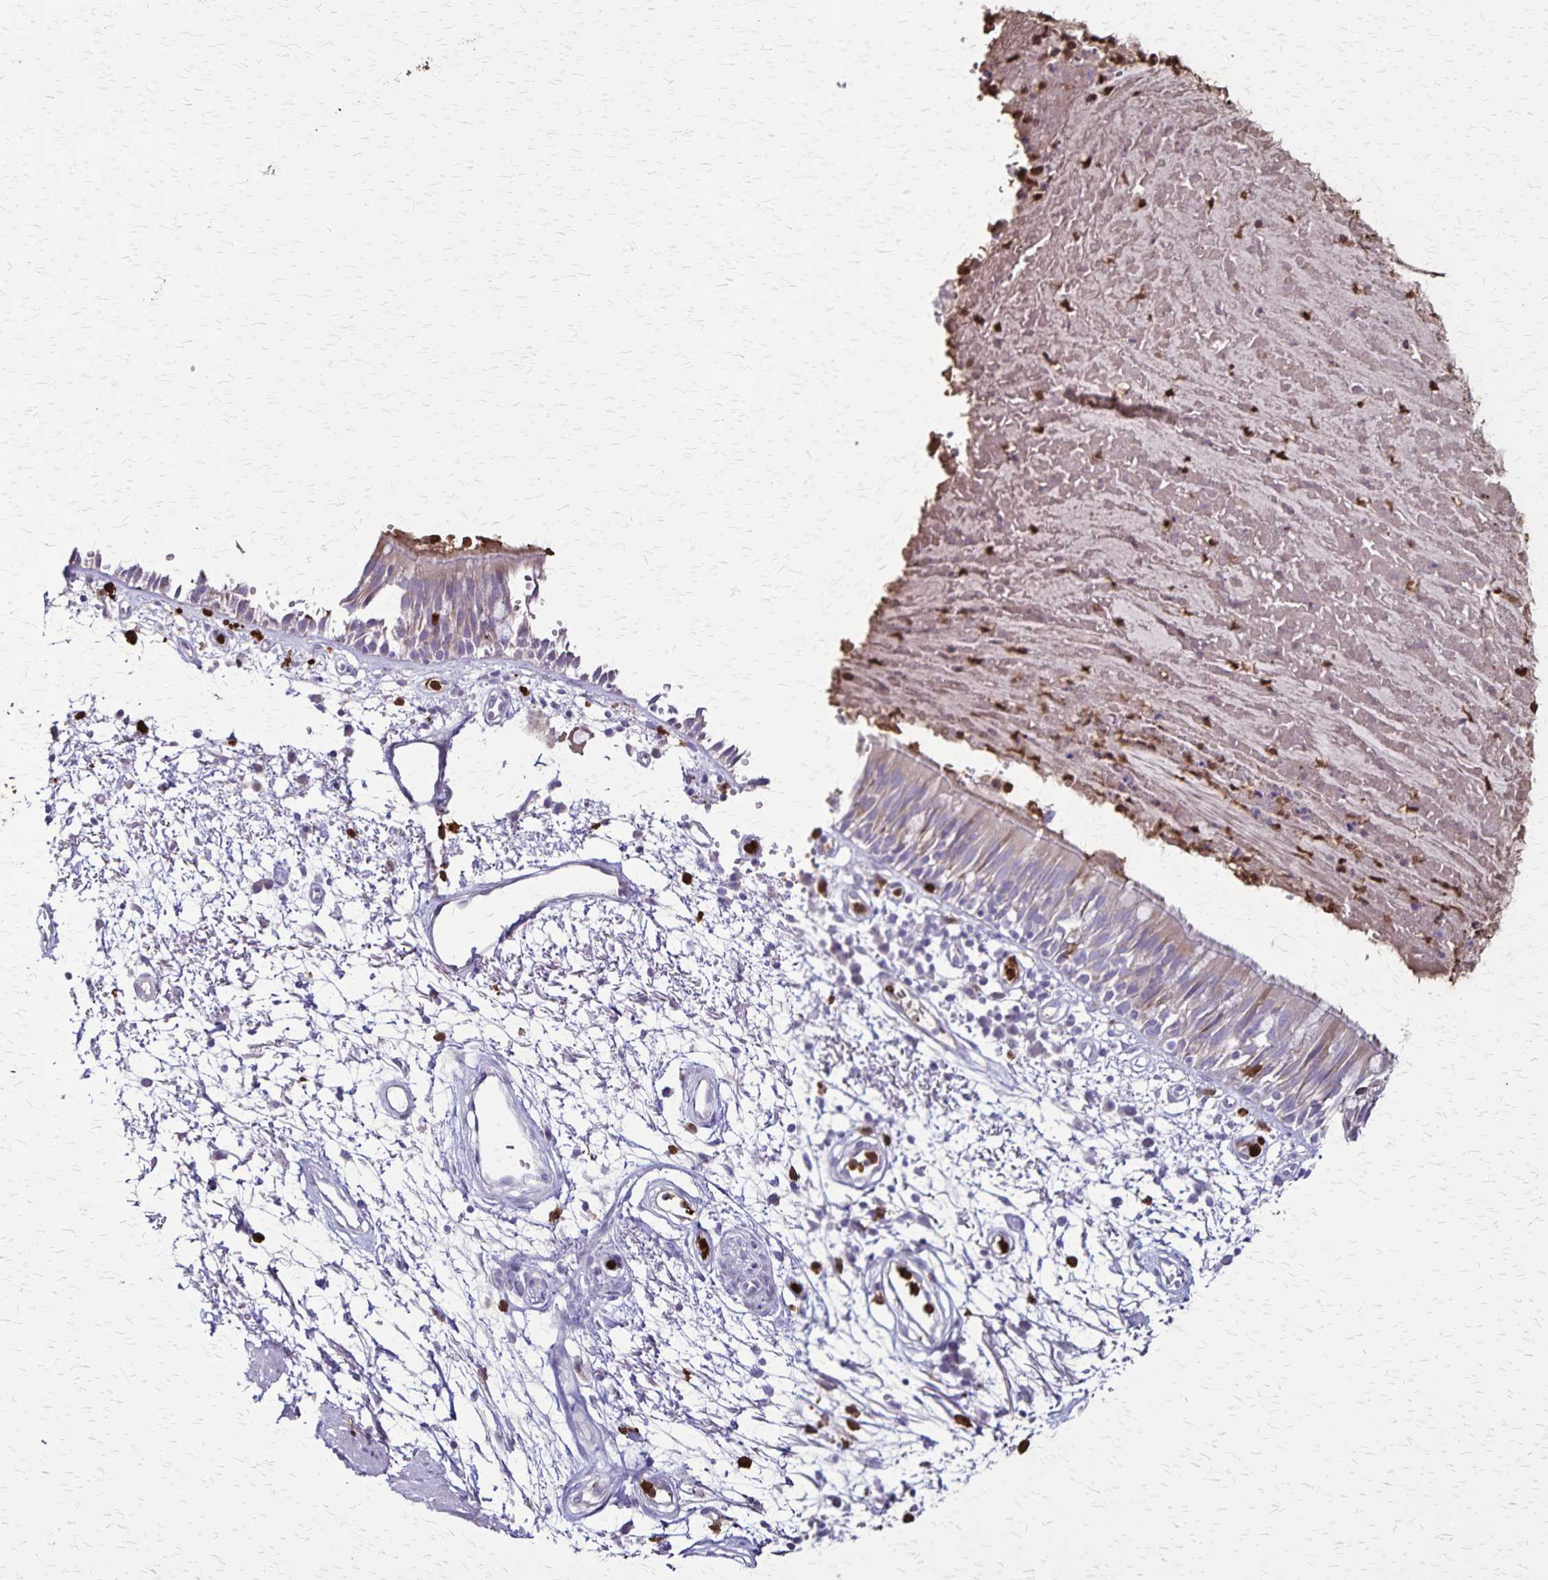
{"staining": {"intensity": "weak", "quantity": "25%-75%", "location": "cytoplasmic/membranous"}, "tissue": "bronchus", "cell_type": "Respiratory epithelial cells", "image_type": "normal", "snomed": [{"axis": "morphology", "description": "Normal tissue, NOS"}, {"axis": "morphology", "description": "Squamous cell carcinoma, NOS"}, {"axis": "topography", "description": "Cartilage tissue"}, {"axis": "topography", "description": "Bronchus"}, {"axis": "topography", "description": "Lung"}], "caption": "DAB immunohistochemical staining of benign human bronchus shows weak cytoplasmic/membranous protein positivity in approximately 25%-75% of respiratory epithelial cells.", "gene": "ULBP3", "patient": {"sex": "male", "age": 66}}